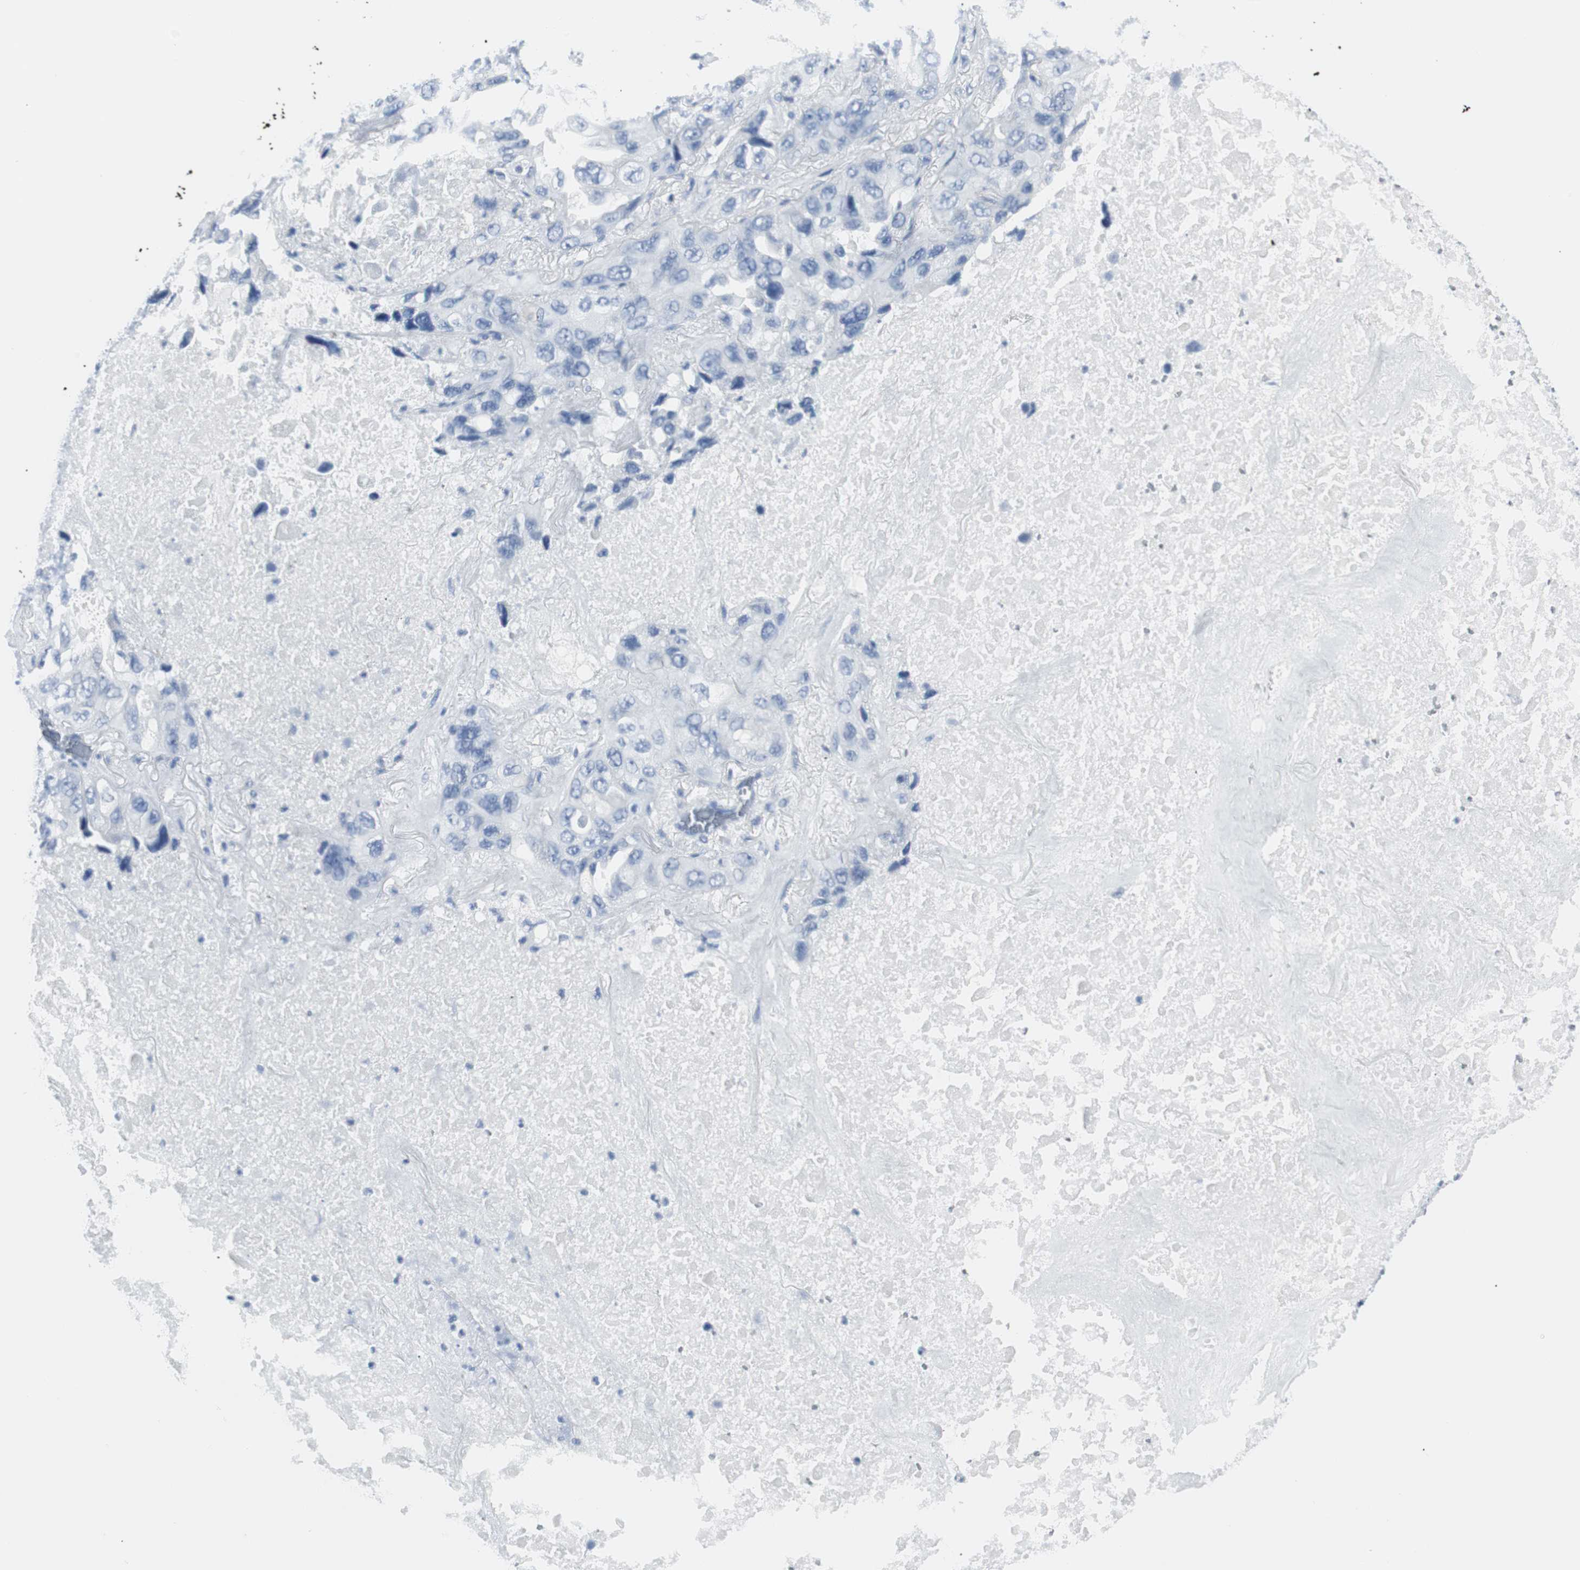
{"staining": {"intensity": "negative", "quantity": "none", "location": "none"}, "tissue": "lung cancer", "cell_type": "Tumor cells", "image_type": "cancer", "snomed": [{"axis": "morphology", "description": "Squamous cell carcinoma, NOS"}, {"axis": "topography", "description": "Lung"}], "caption": "Tumor cells show no significant staining in lung cancer. The staining was performed using DAB (3,3'-diaminobenzidine) to visualize the protein expression in brown, while the nuclei were stained in blue with hematoxylin (Magnification: 20x).", "gene": "GAP43", "patient": {"sex": "female", "age": 73}}